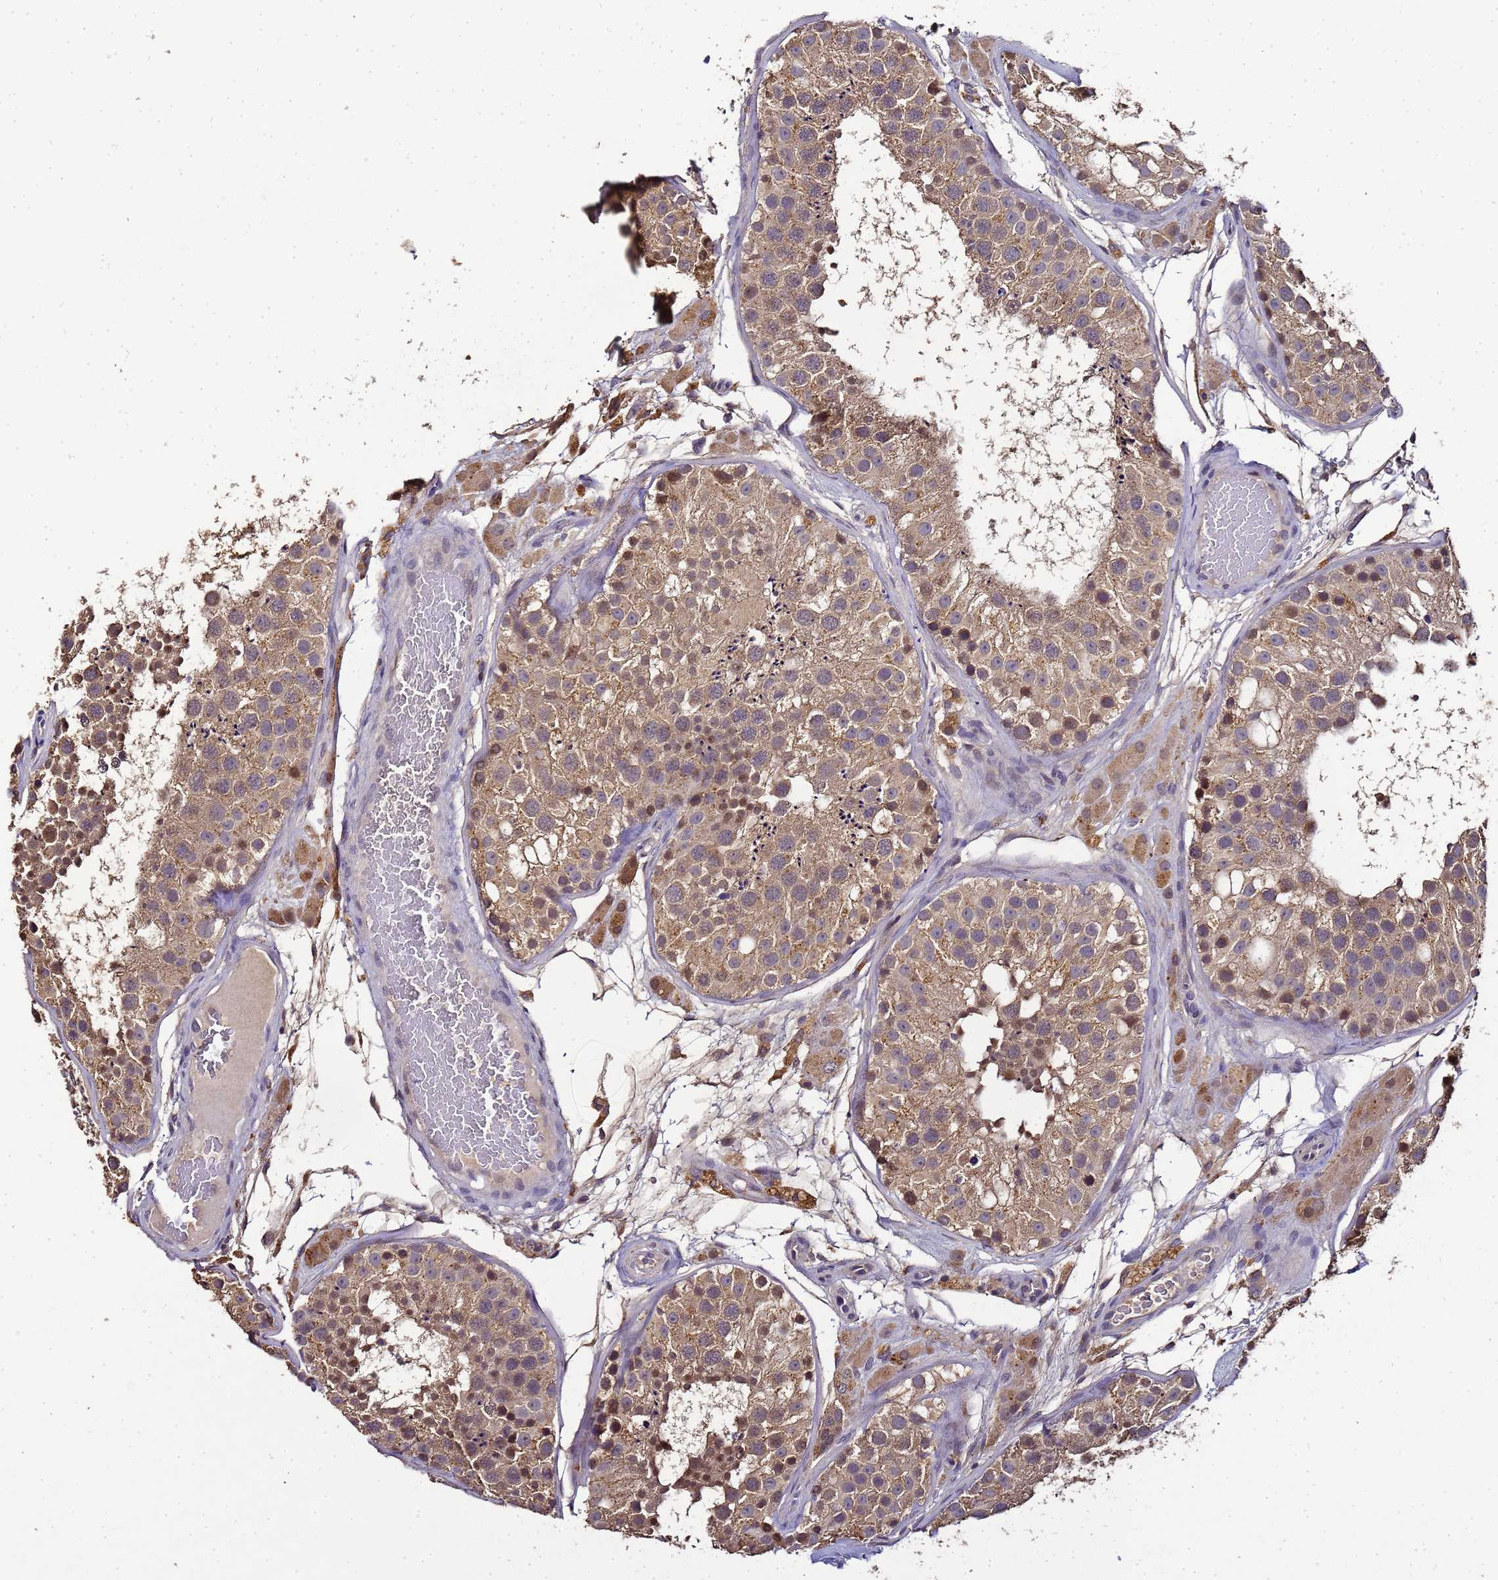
{"staining": {"intensity": "moderate", "quantity": ">75%", "location": "cytoplasmic/membranous,nuclear"}, "tissue": "testis", "cell_type": "Cells in seminiferous ducts", "image_type": "normal", "snomed": [{"axis": "morphology", "description": "Normal tissue, NOS"}, {"axis": "topography", "description": "Testis"}], "caption": "Immunohistochemistry (IHC) (DAB (3,3'-diaminobenzidine)) staining of unremarkable testis shows moderate cytoplasmic/membranous,nuclear protein positivity in approximately >75% of cells in seminiferous ducts.", "gene": "LGI4", "patient": {"sex": "male", "age": 26}}